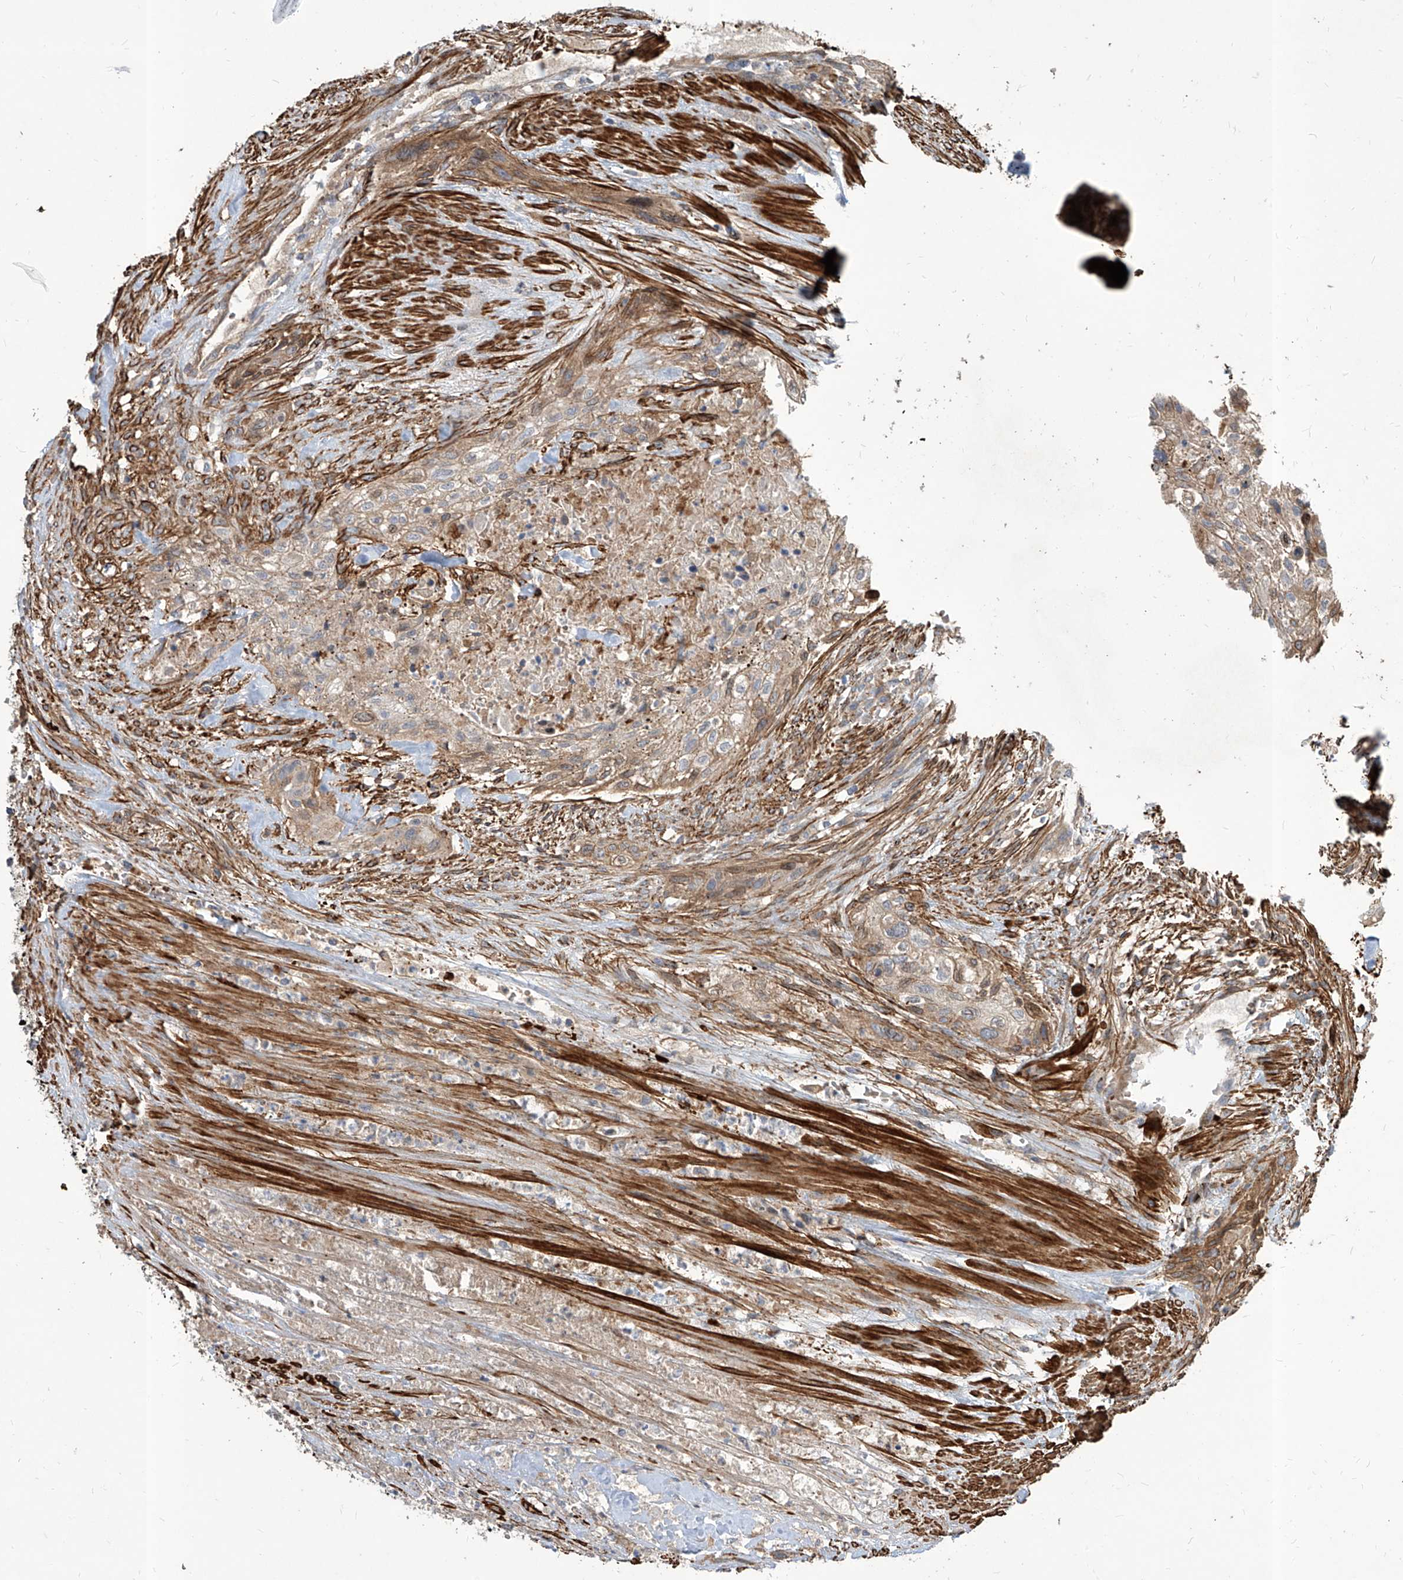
{"staining": {"intensity": "moderate", "quantity": "<25%", "location": "cytoplasmic/membranous"}, "tissue": "urothelial cancer", "cell_type": "Tumor cells", "image_type": "cancer", "snomed": [{"axis": "morphology", "description": "Urothelial carcinoma, High grade"}, {"axis": "topography", "description": "Urinary bladder"}], "caption": "High-grade urothelial carcinoma stained for a protein reveals moderate cytoplasmic/membranous positivity in tumor cells. The protein of interest is stained brown, and the nuclei are stained in blue (DAB (3,3'-diaminobenzidine) IHC with brightfield microscopy, high magnification).", "gene": "FAM83B", "patient": {"sex": "male", "age": 35}}